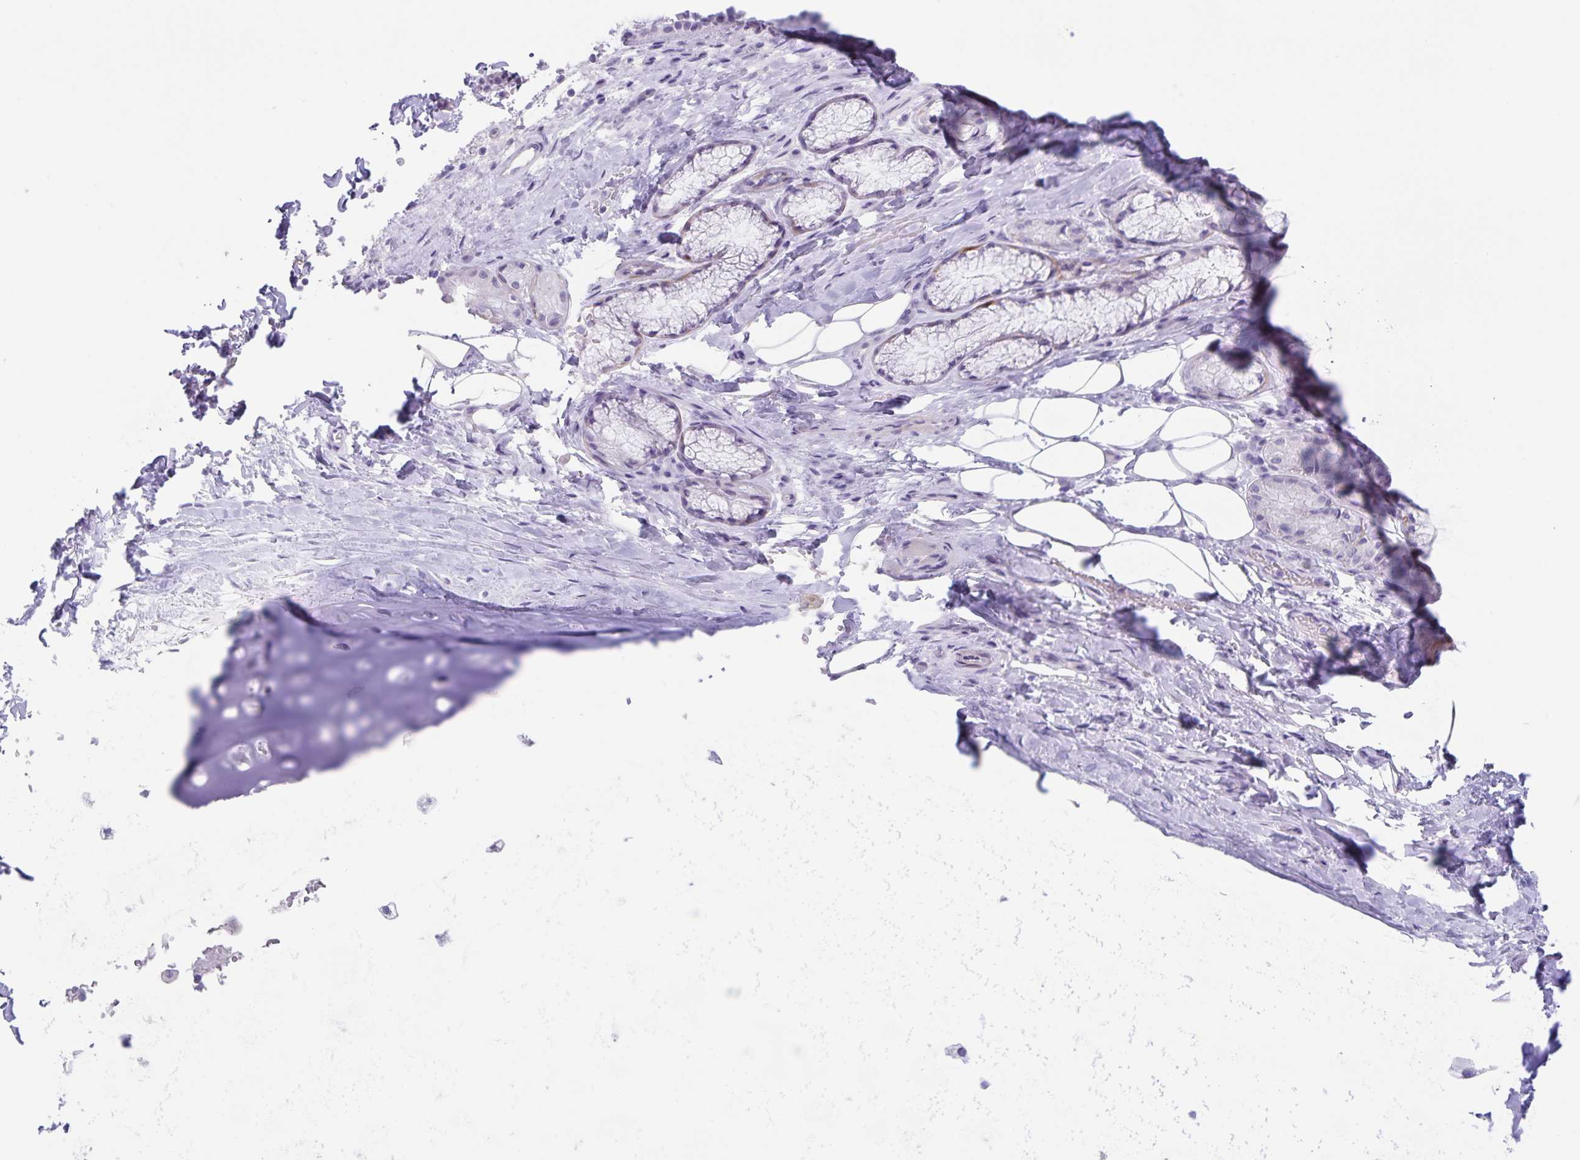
{"staining": {"intensity": "negative", "quantity": "none", "location": "none"}, "tissue": "adipose tissue", "cell_type": "Adipocytes", "image_type": "normal", "snomed": [{"axis": "morphology", "description": "Normal tissue, NOS"}, {"axis": "topography", "description": "Cartilage tissue"}, {"axis": "topography", "description": "Bronchus"}], "caption": "Immunohistochemistry image of benign adipose tissue stained for a protein (brown), which displays no expression in adipocytes.", "gene": "C11orf42", "patient": {"sex": "male", "age": 64}}